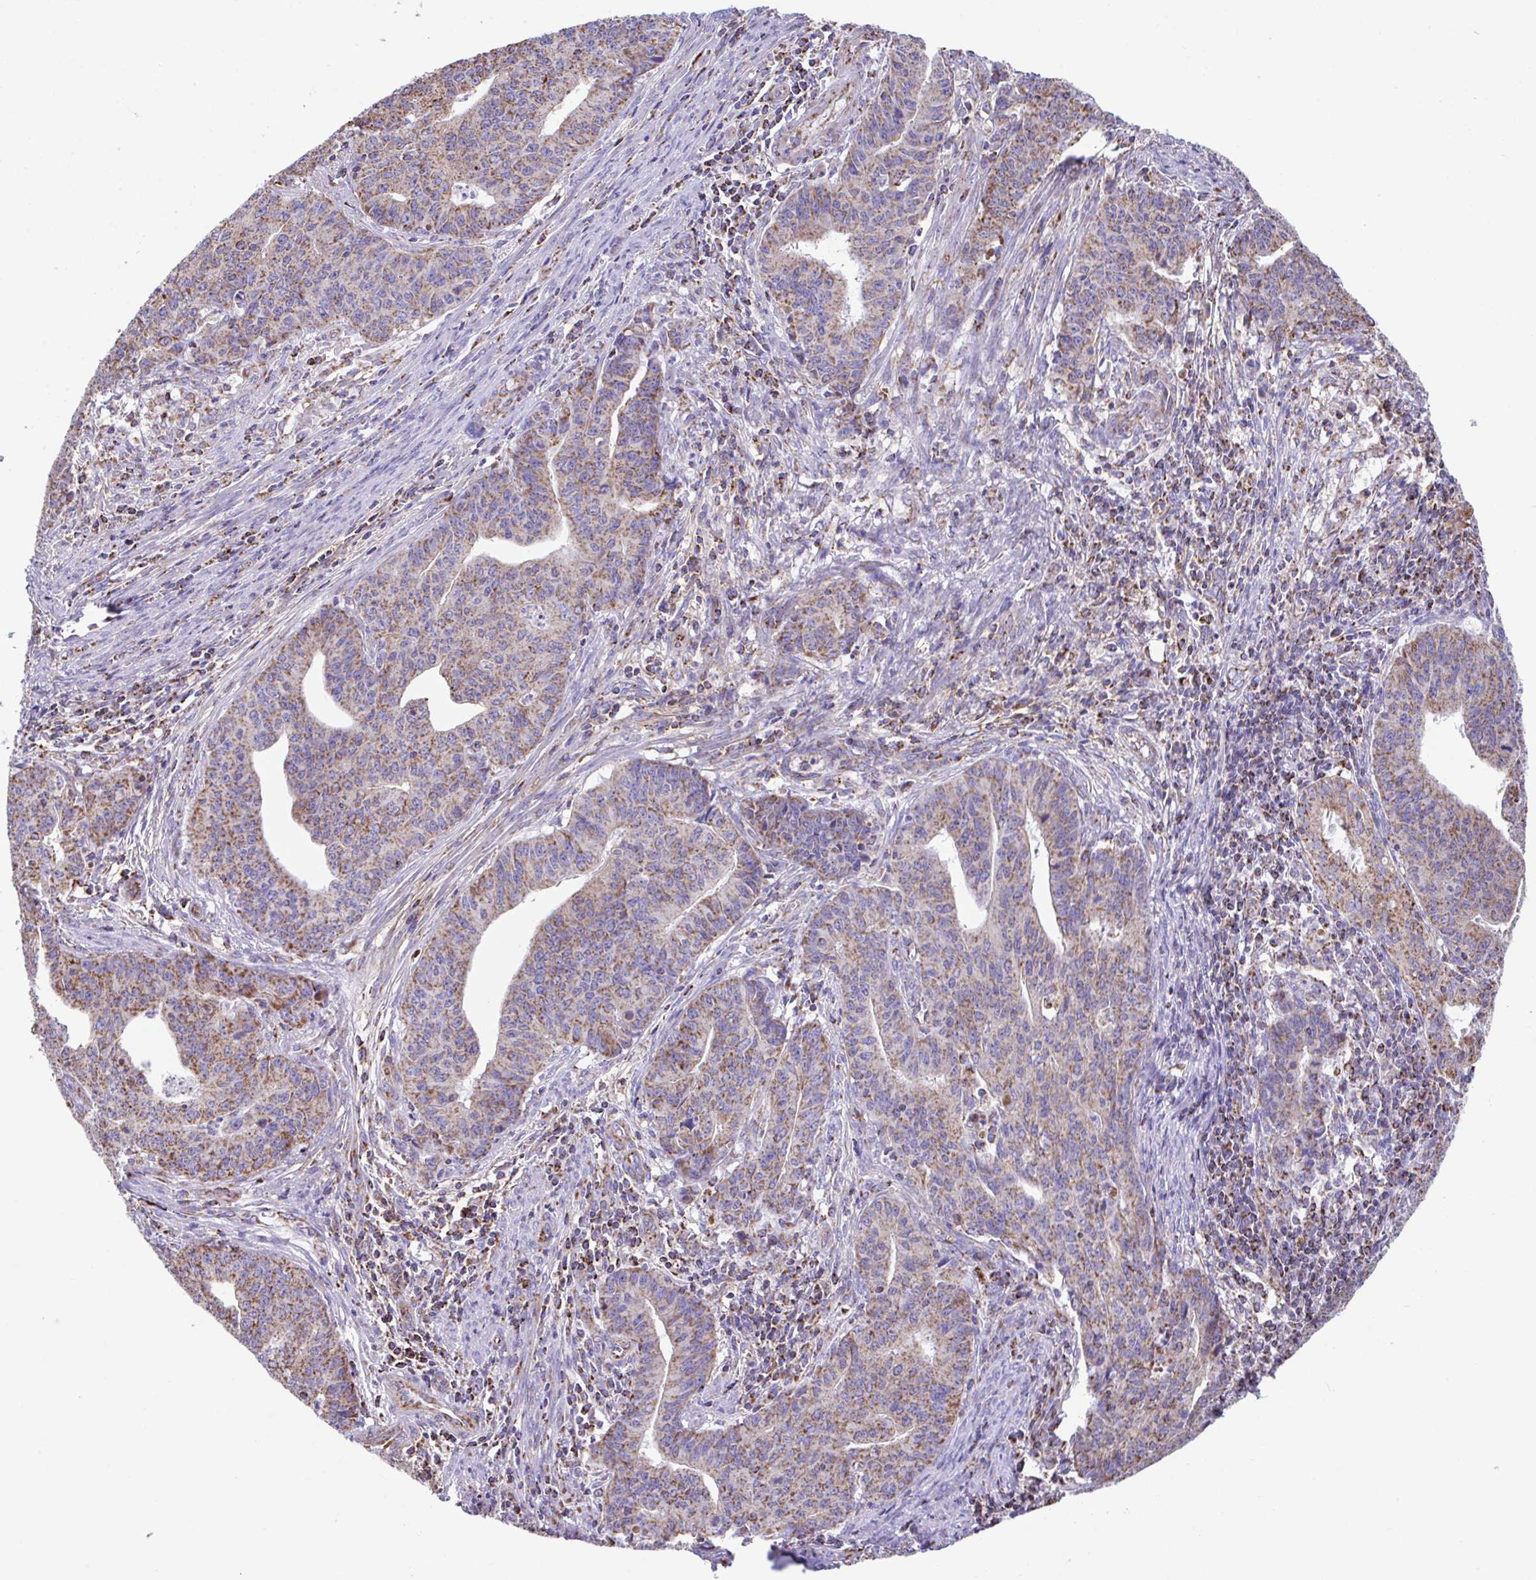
{"staining": {"intensity": "moderate", "quantity": ">75%", "location": "cytoplasmic/membranous"}, "tissue": "endometrial cancer", "cell_type": "Tumor cells", "image_type": "cancer", "snomed": [{"axis": "morphology", "description": "Adenocarcinoma, NOS"}, {"axis": "topography", "description": "Endometrium"}], "caption": "Human endometrial cancer (adenocarcinoma) stained with a protein marker shows moderate staining in tumor cells.", "gene": "PCMTD2", "patient": {"sex": "female", "age": 59}}